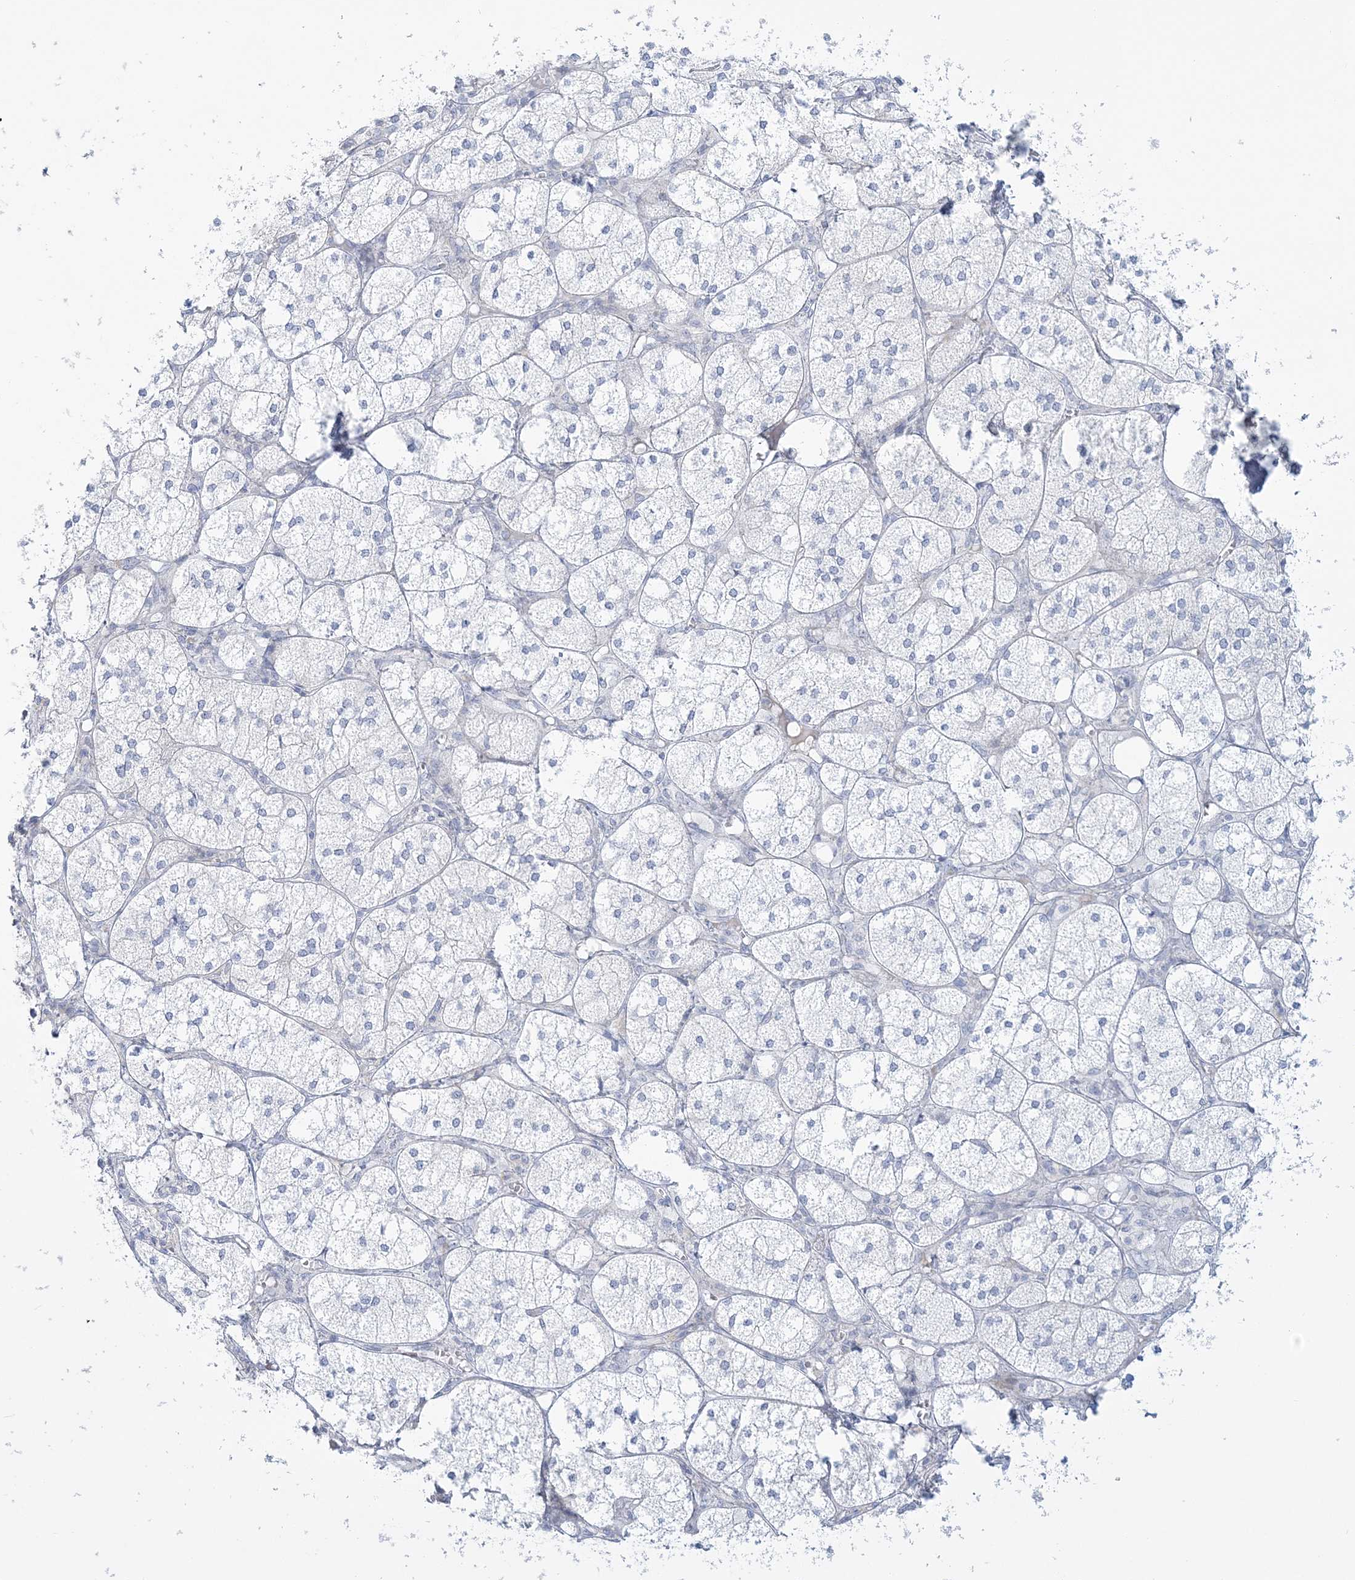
{"staining": {"intensity": "weak", "quantity": "<25%", "location": "cytoplasmic/membranous"}, "tissue": "adrenal gland", "cell_type": "Glandular cells", "image_type": "normal", "snomed": [{"axis": "morphology", "description": "Normal tissue, NOS"}, {"axis": "topography", "description": "Adrenal gland"}], "caption": "An immunohistochemistry (IHC) image of unremarkable adrenal gland is shown. There is no staining in glandular cells of adrenal gland.", "gene": "ADGB", "patient": {"sex": "female", "age": 61}}